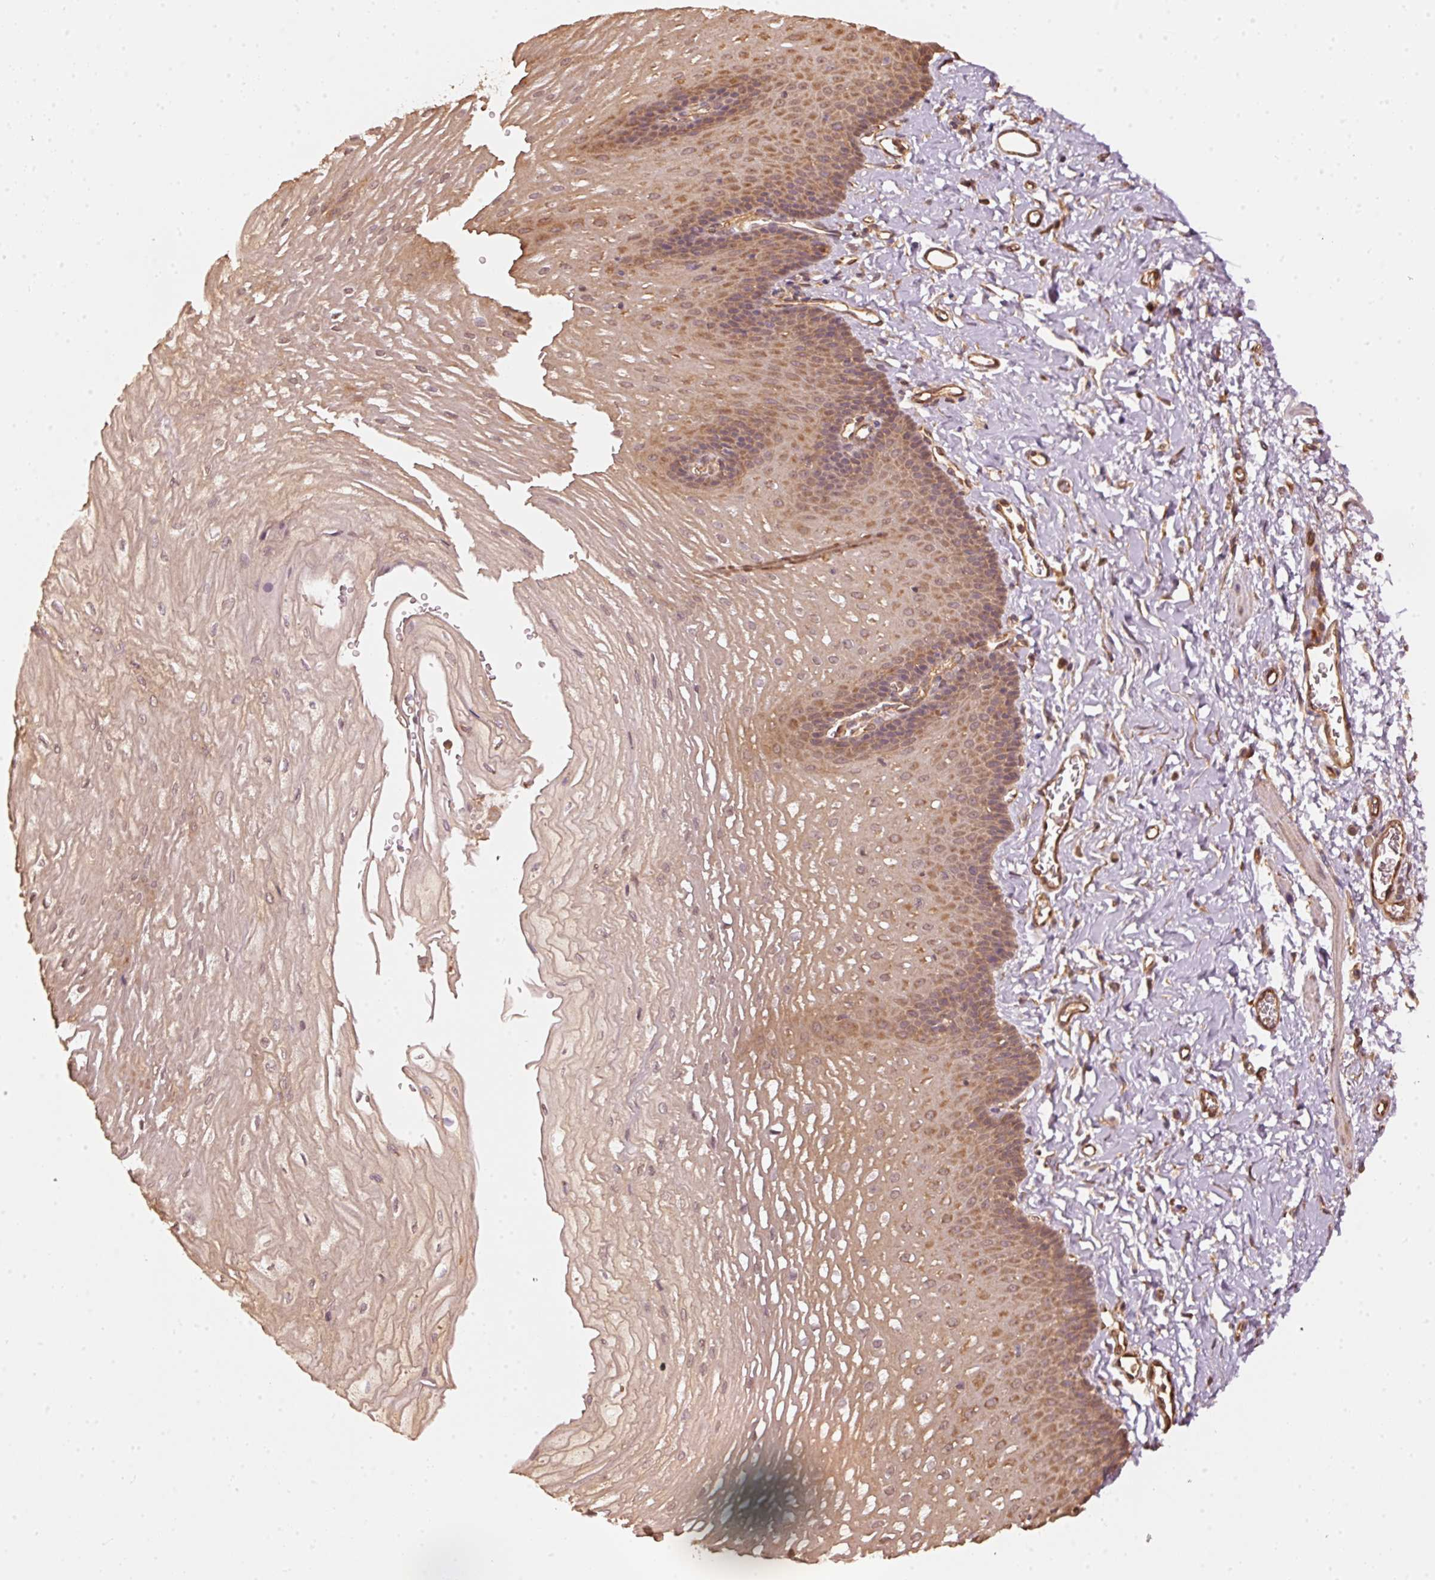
{"staining": {"intensity": "strong", "quantity": ">75%", "location": "cytoplasmic/membranous"}, "tissue": "esophagus", "cell_type": "Squamous epithelial cells", "image_type": "normal", "snomed": [{"axis": "morphology", "description": "Normal tissue, NOS"}, {"axis": "topography", "description": "Esophagus"}], "caption": "Immunohistochemistry photomicrograph of unremarkable esophagus: esophagus stained using IHC exhibits high levels of strong protein expression localized specifically in the cytoplasmic/membranous of squamous epithelial cells, appearing as a cytoplasmic/membranous brown color.", "gene": "STAU1", "patient": {"sex": "male", "age": 70}}